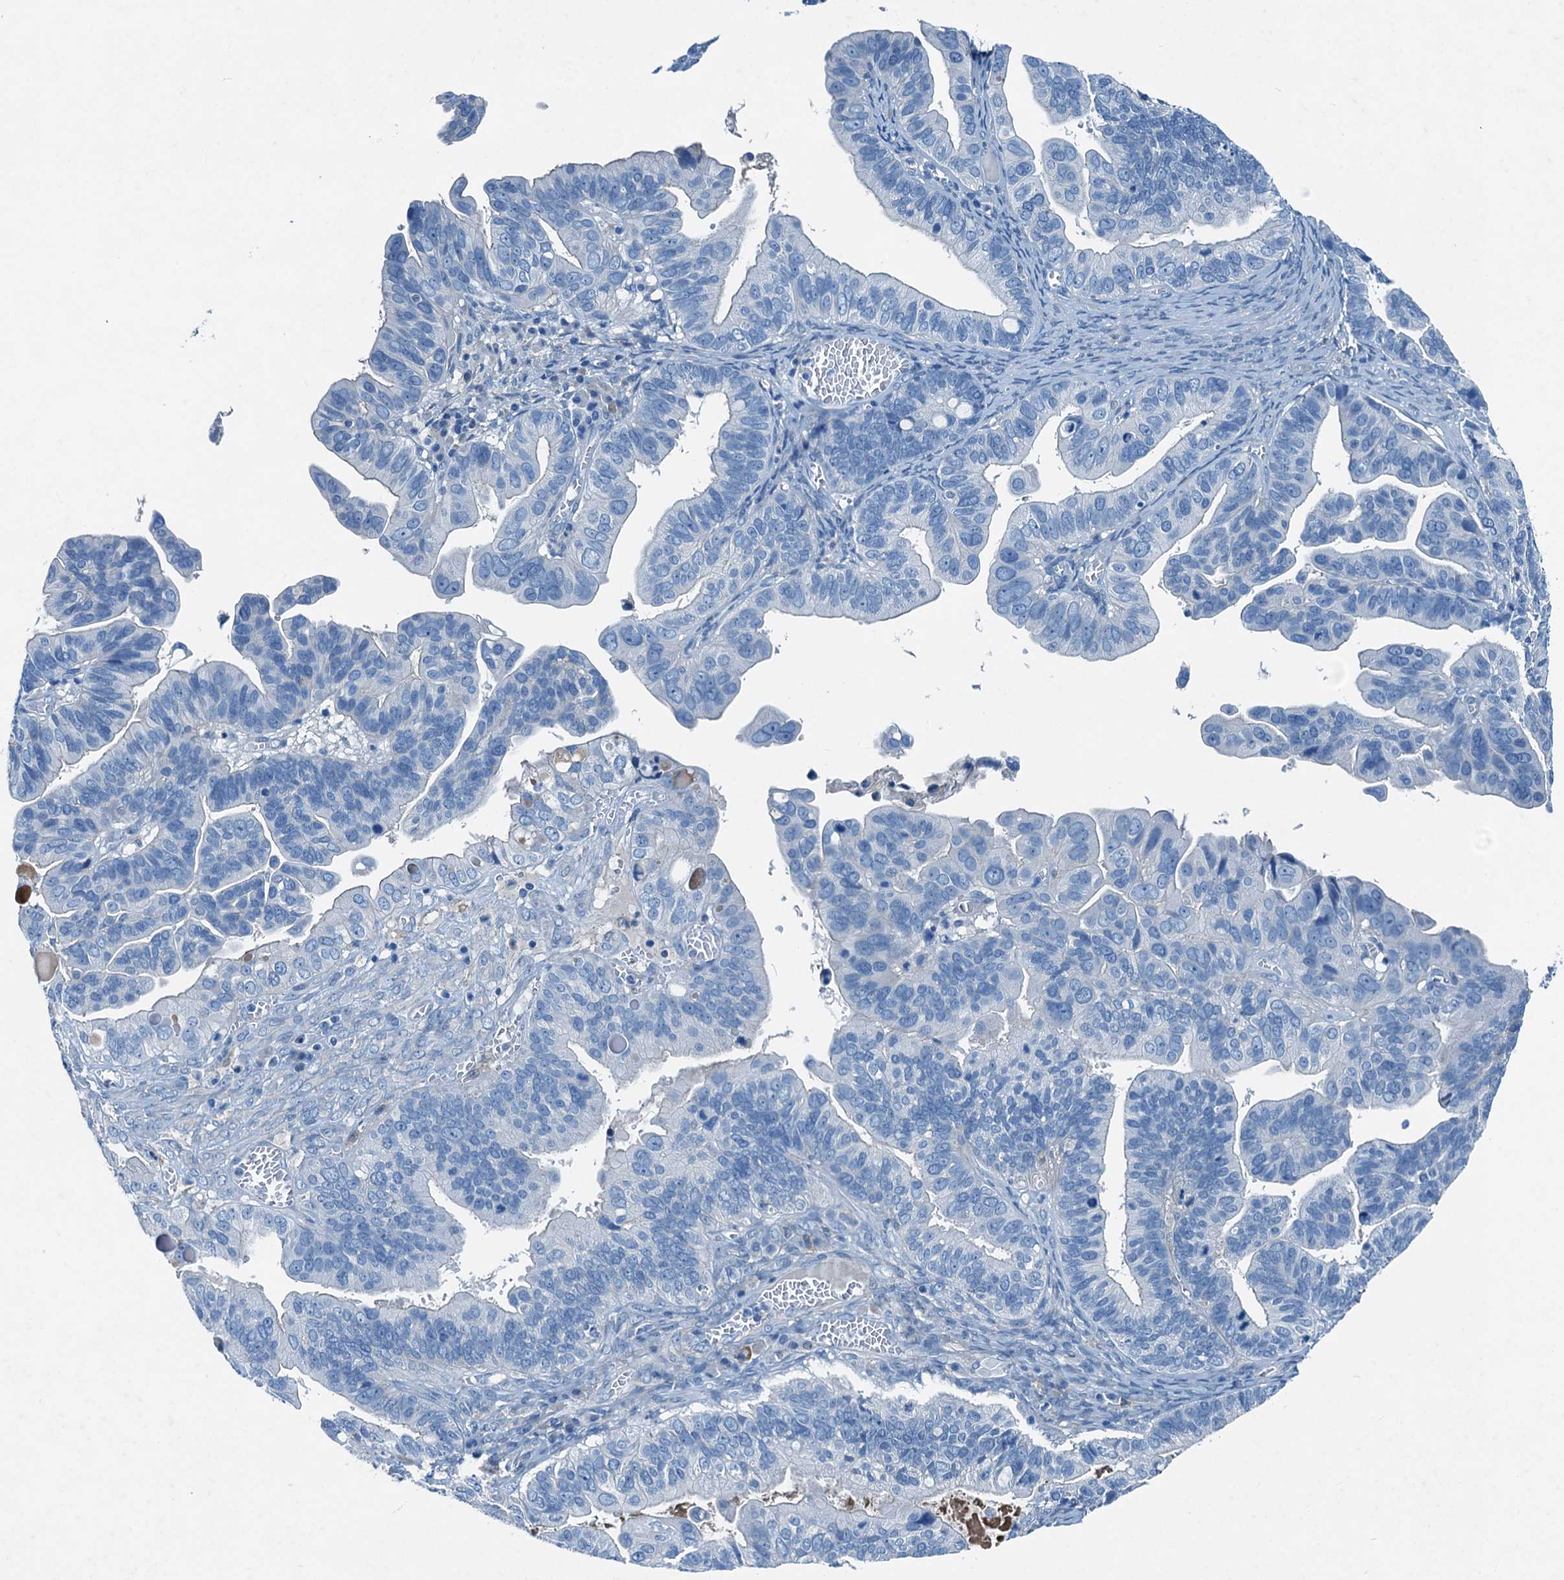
{"staining": {"intensity": "negative", "quantity": "none", "location": "none"}, "tissue": "ovarian cancer", "cell_type": "Tumor cells", "image_type": "cancer", "snomed": [{"axis": "morphology", "description": "Cystadenocarcinoma, serous, NOS"}, {"axis": "topography", "description": "Ovary"}], "caption": "Immunohistochemistry (IHC) micrograph of human ovarian serous cystadenocarcinoma stained for a protein (brown), which reveals no staining in tumor cells.", "gene": "RAB3IL1", "patient": {"sex": "female", "age": 56}}